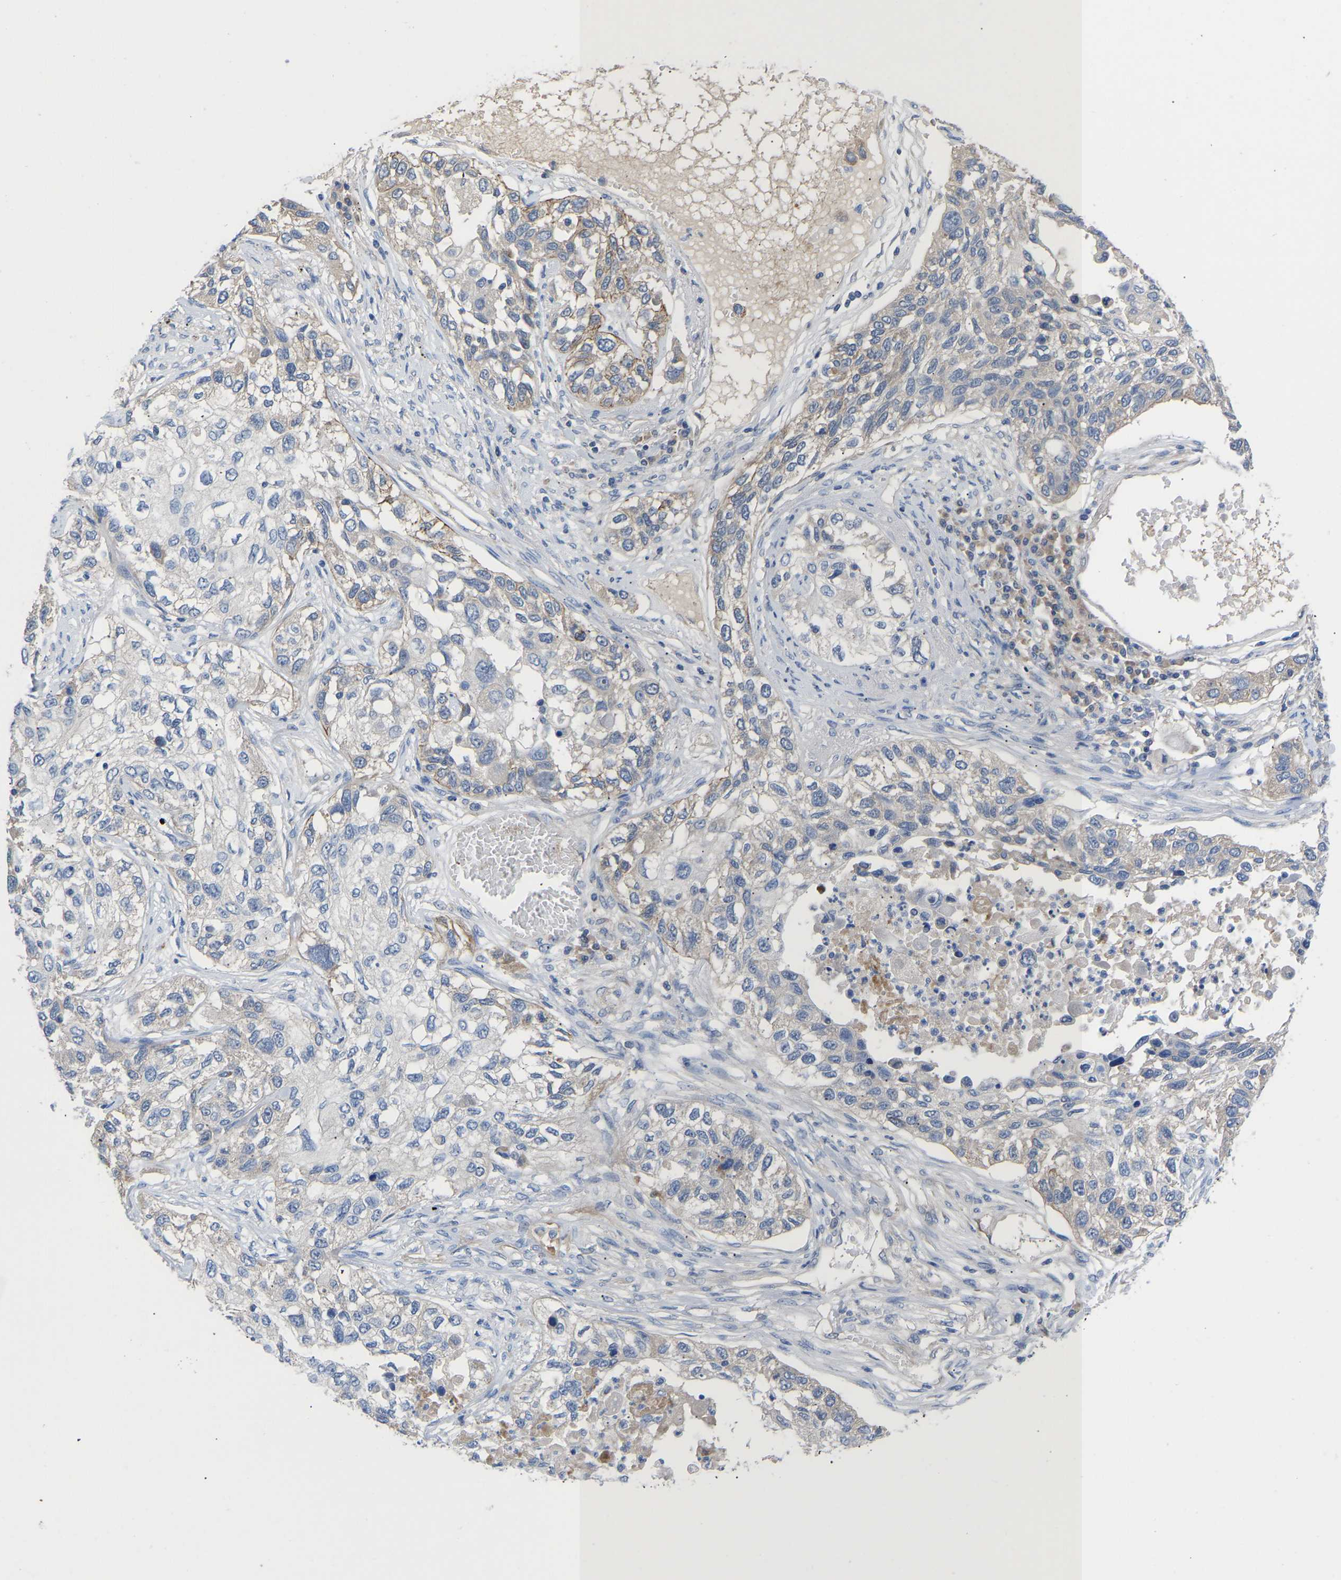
{"staining": {"intensity": "moderate", "quantity": "<25%", "location": "cytoplasmic/membranous"}, "tissue": "lung cancer", "cell_type": "Tumor cells", "image_type": "cancer", "snomed": [{"axis": "morphology", "description": "Squamous cell carcinoma, NOS"}, {"axis": "topography", "description": "Lung"}], "caption": "This histopathology image shows IHC staining of human lung squamous cell carcinoma, with low moderate cytoplasmic/membranous expression in about <25% of tumor cells.", "gene": "ABCA10", "patient": {"sex": "male", "age": 71}}